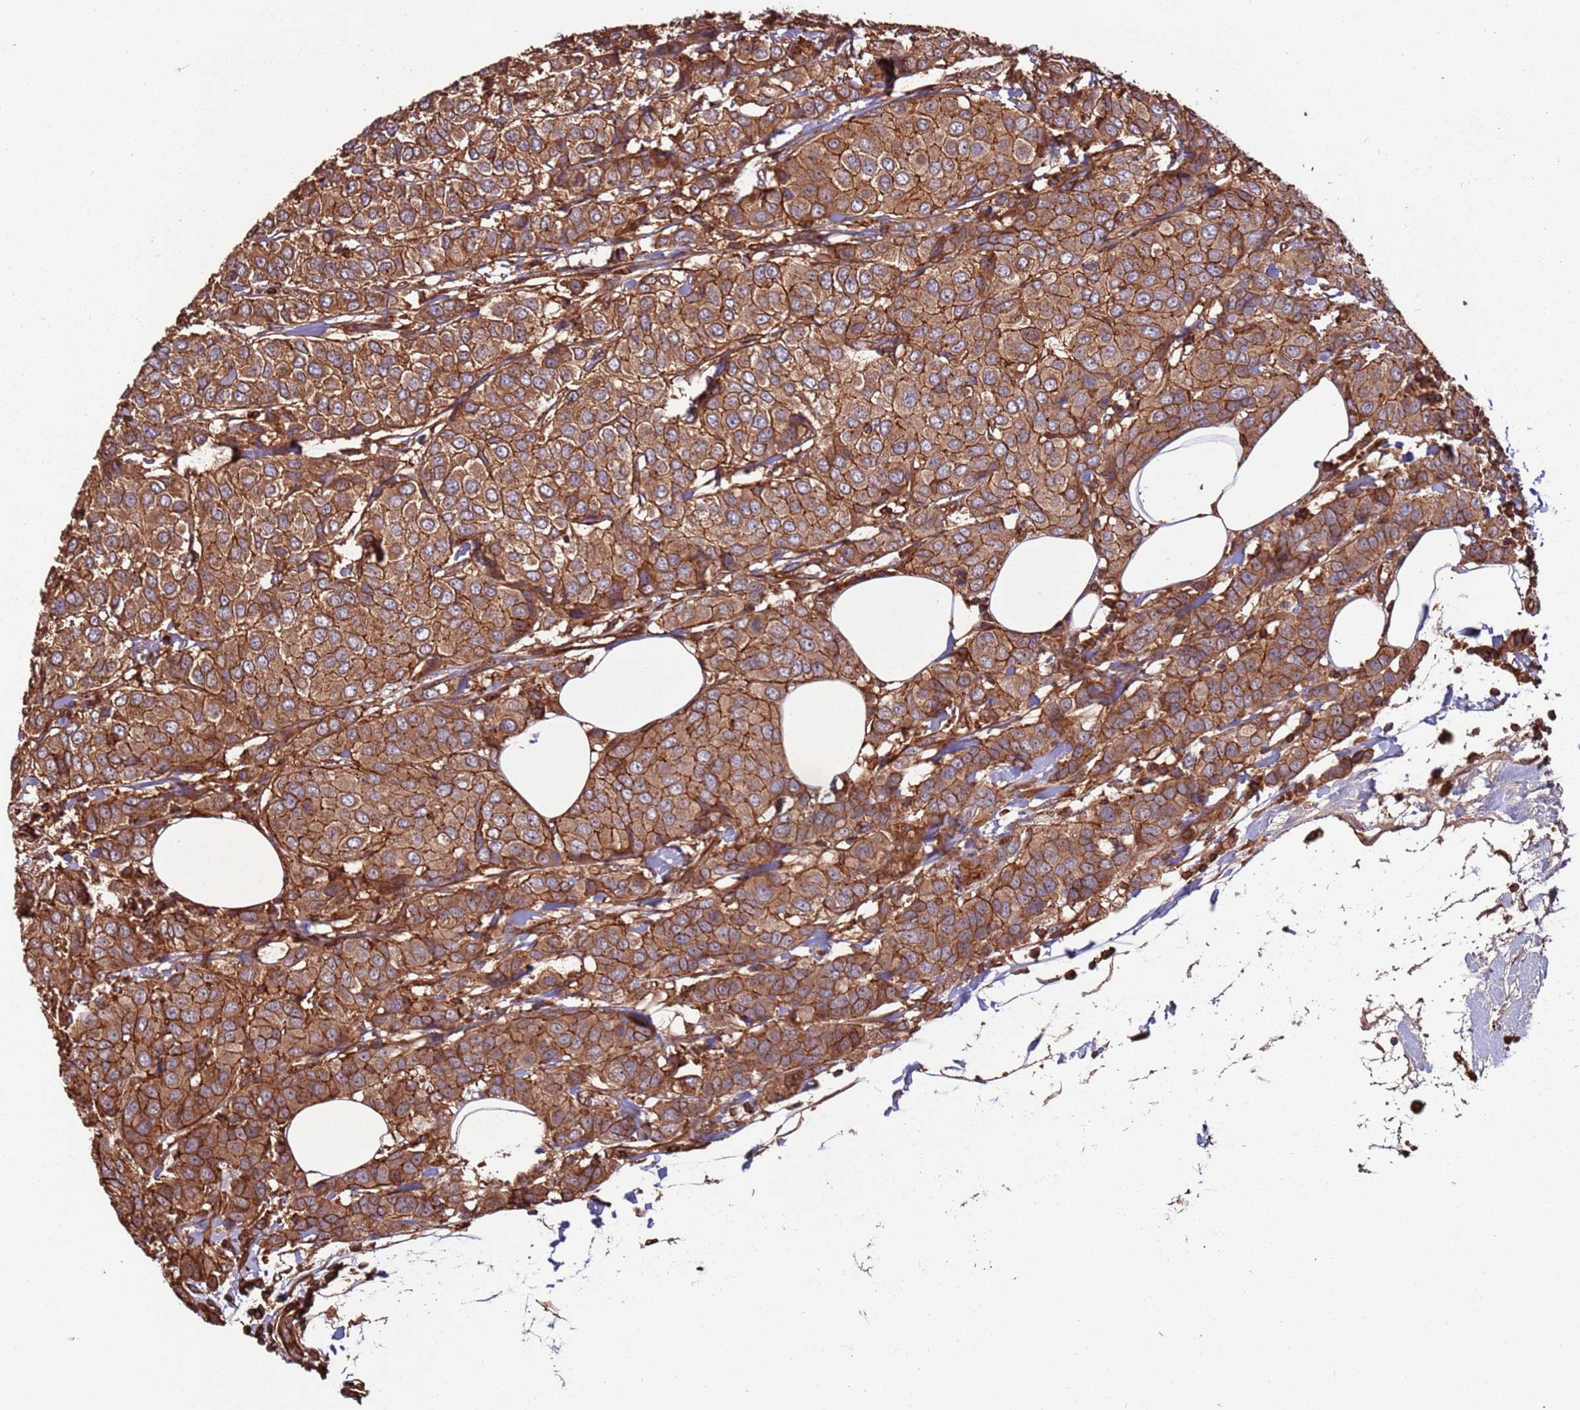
{"staining": {"intensity": "moderate", "quantity": ">75%", "location": "cytoplasmic/membranous"}, "tissue": "breast cancer", "cell_type": "Tumor cells", "image_type": "cancer", "snomed": [{"axis": "morphology", "description": "Duct carcinoma"}, {"axis": "topography", "description": "Breast"}], "caption": "Breast cancer (invasive ductal carcinoma) stained for a protein (brown) exhibits moderate cytoplasmic/membranous positive expression in about >75% of tumor cells.", "gene": "ACVR2A", "patient": {"sex": "female", "age": 55}}